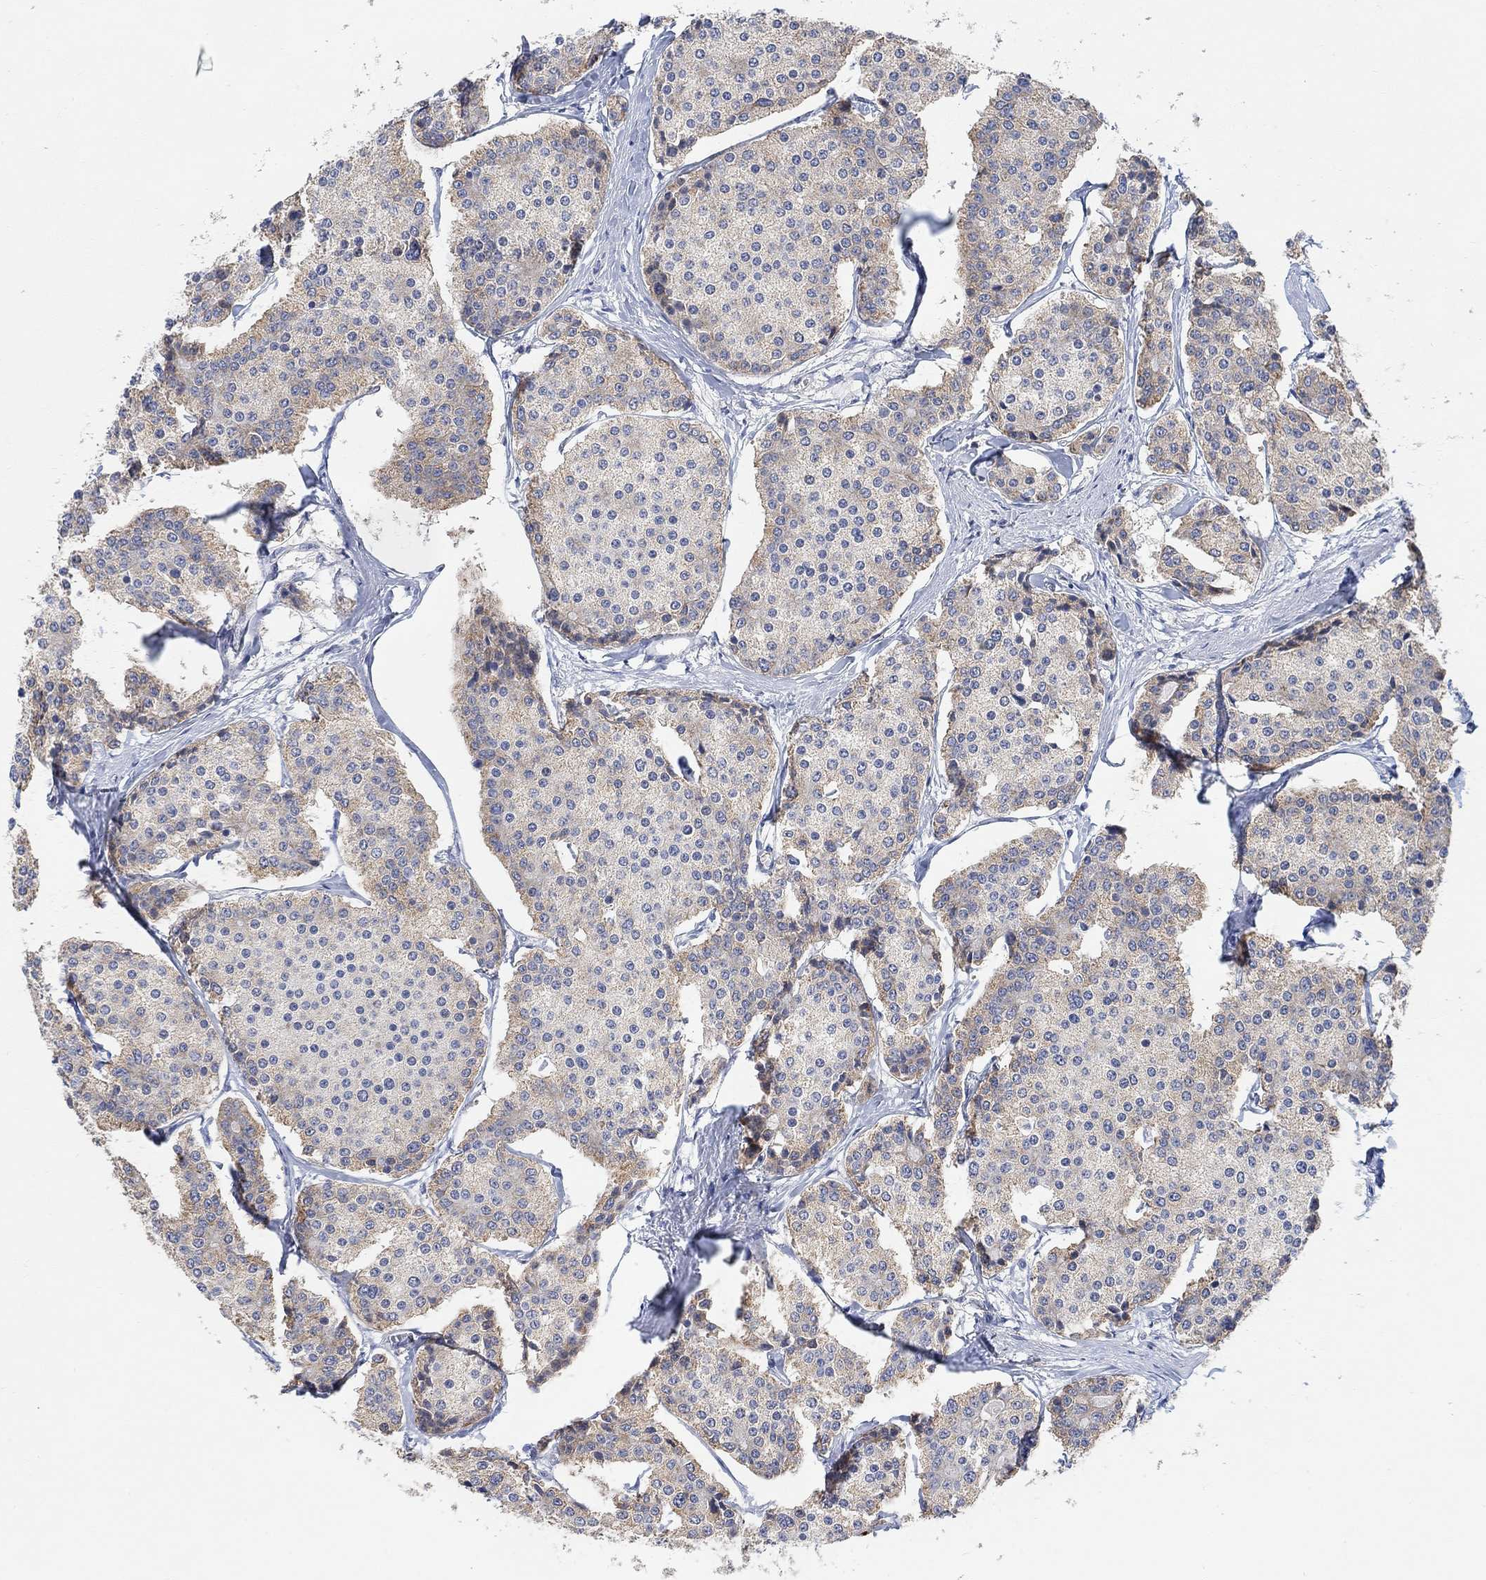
{"staining": {"intensity": "moderate", "quantity": ">75%", "location": "cytoplasmic/membranous"}, "tissue": "carcinoid", "cell_type": "Tumor cells", "image_type": "cancer", "snomed": [{"axis": "morphology", "description": "Carcinoid, malignant, NOS"}, {"axis": "topography", "description": "Small intestine"}], "caption": "Protein staining by immunohistochemistry (IHC) exhibits moderate cytoplasmic/membranous positivity in about >75% of tumor cells in carcinoid.", "gene": "HCRTR1", "patient": {"sex": "female", "age": 65}}